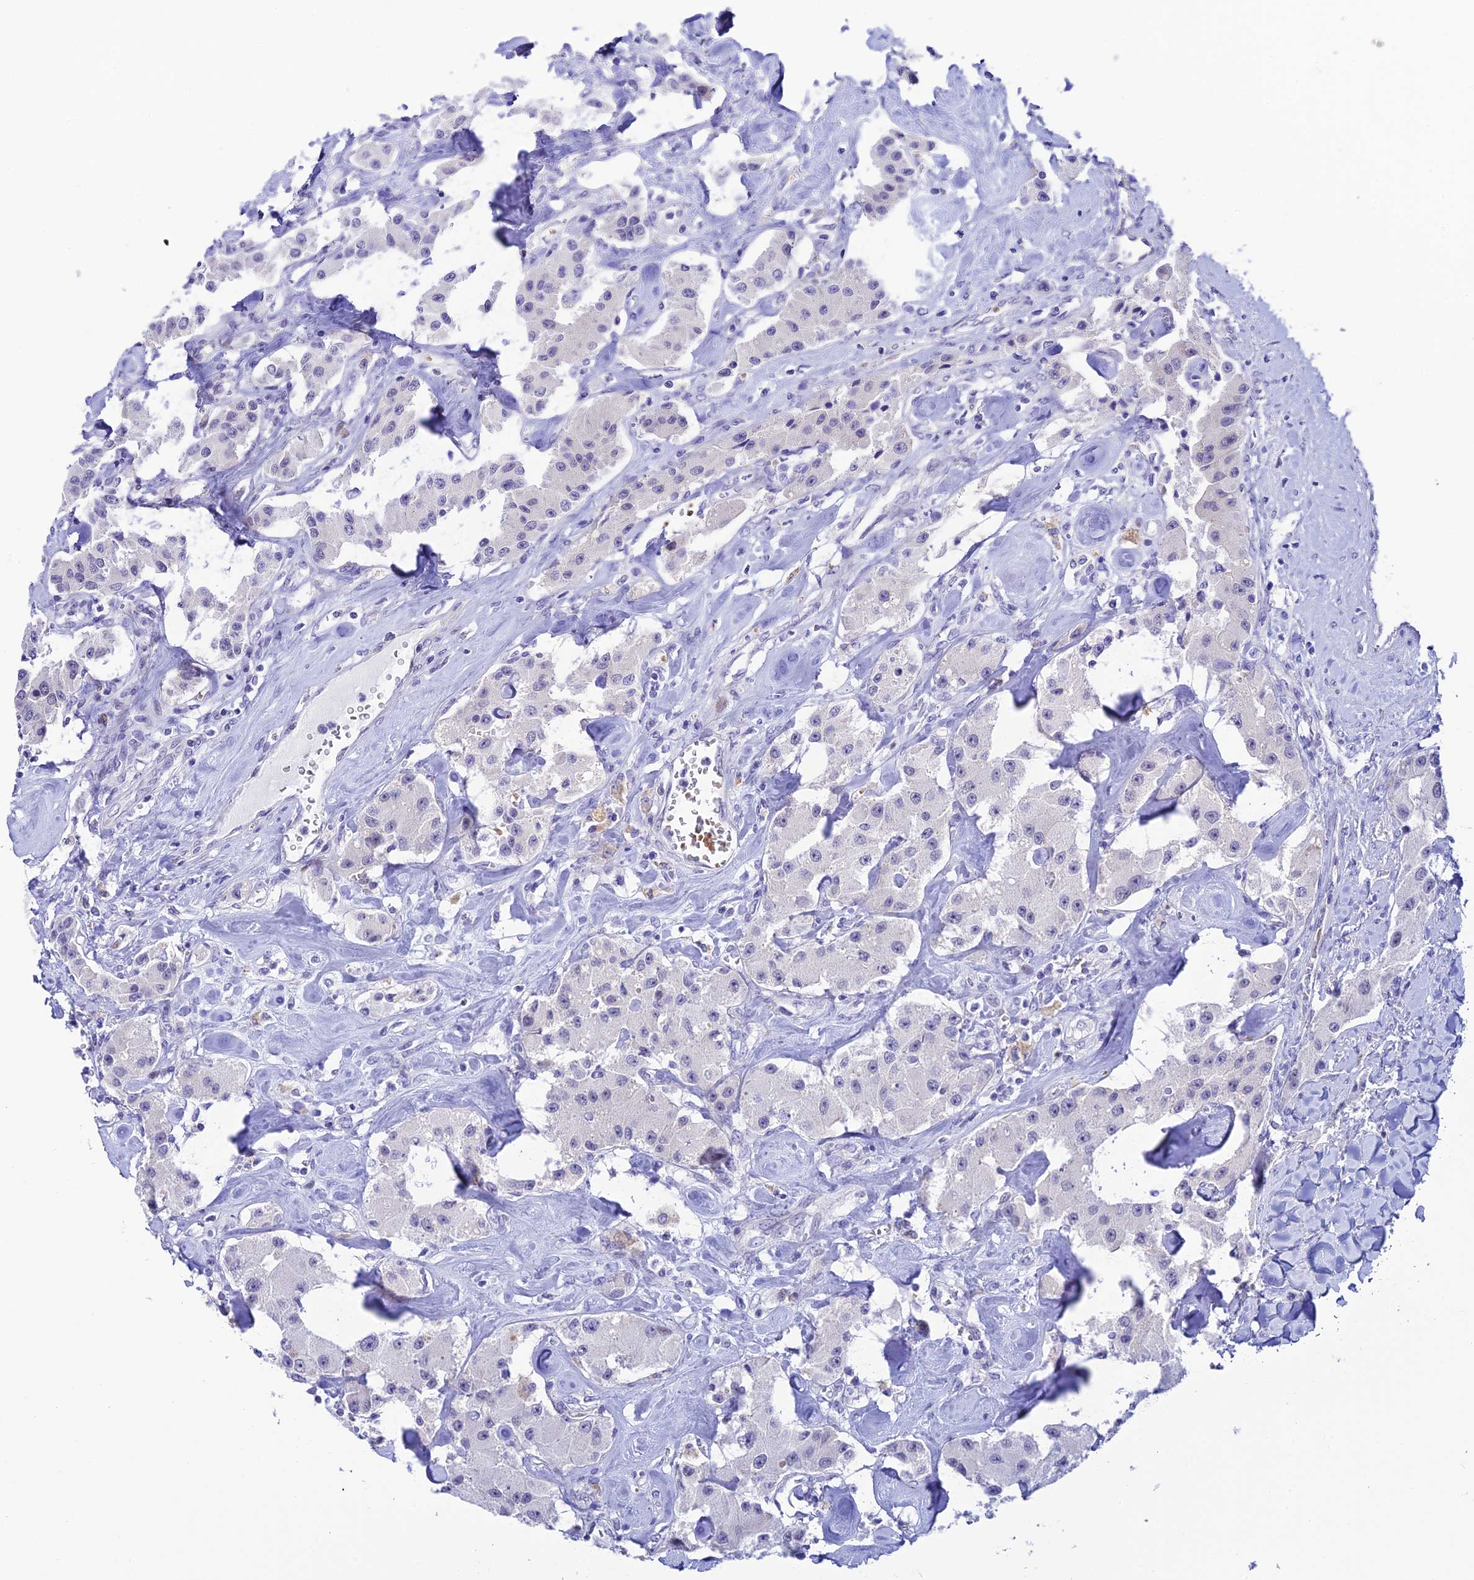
{"staining": {"intensity": "negative", "quantity": "none", "location": "none"}, "tissue": "carcinoid", "cell_type": "Tumor cells", "image_type": "cancer", "snomed": [{"axis": "morphology", "description": "Carcinoid, malignant, NOS"}, {"axis": "topography", "description": "Pancreas"}], "caption": "The histopathology image exhibits no significant expression in tumor cells of malignant carcinoid.", "gene": "RASGEF1B", "patient": {"sex": "male", "age": 41}}